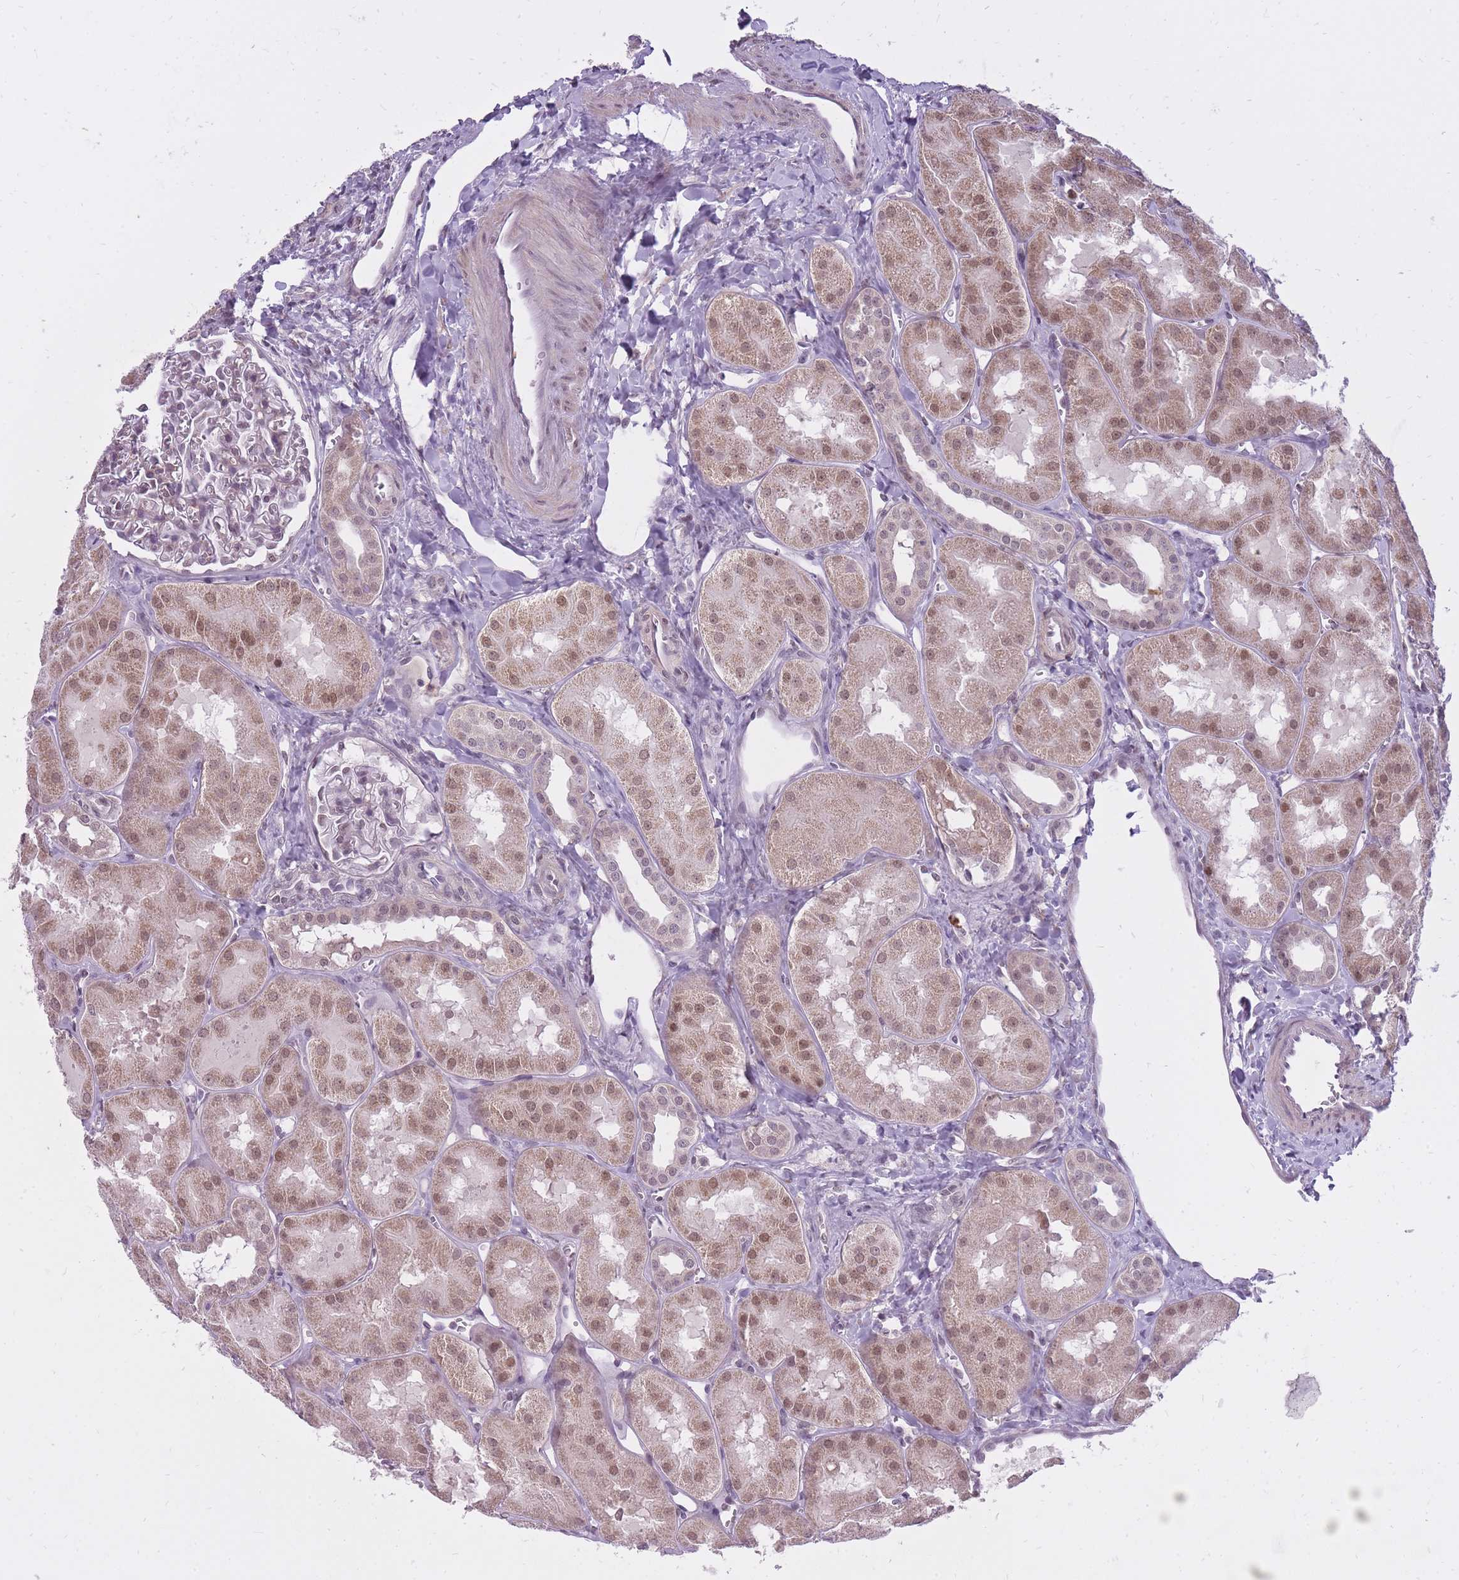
{"staining": {"intensity": "weak", "quantity": "<25%", "location": "nuclear"}, "tissue": "kidney", "cell_type": "Cells in glomeruli", "image_type": "normal", "snomed": [{"axis": "morphology", "description": "Normal tissue, NOS"}, {"axis": "topography", "description": "Kidney"}, {"axis": "topography", "description": "Urinary bladder"}], "caption": "A photomicrograph of human kidney is negative for staining in cells in glomeruli. (Immunohistochemistry (ihc), brightfield microscopy, high magnification).", "gene": "TIGD1", "patient": {"sex": "male", "age": 16}}